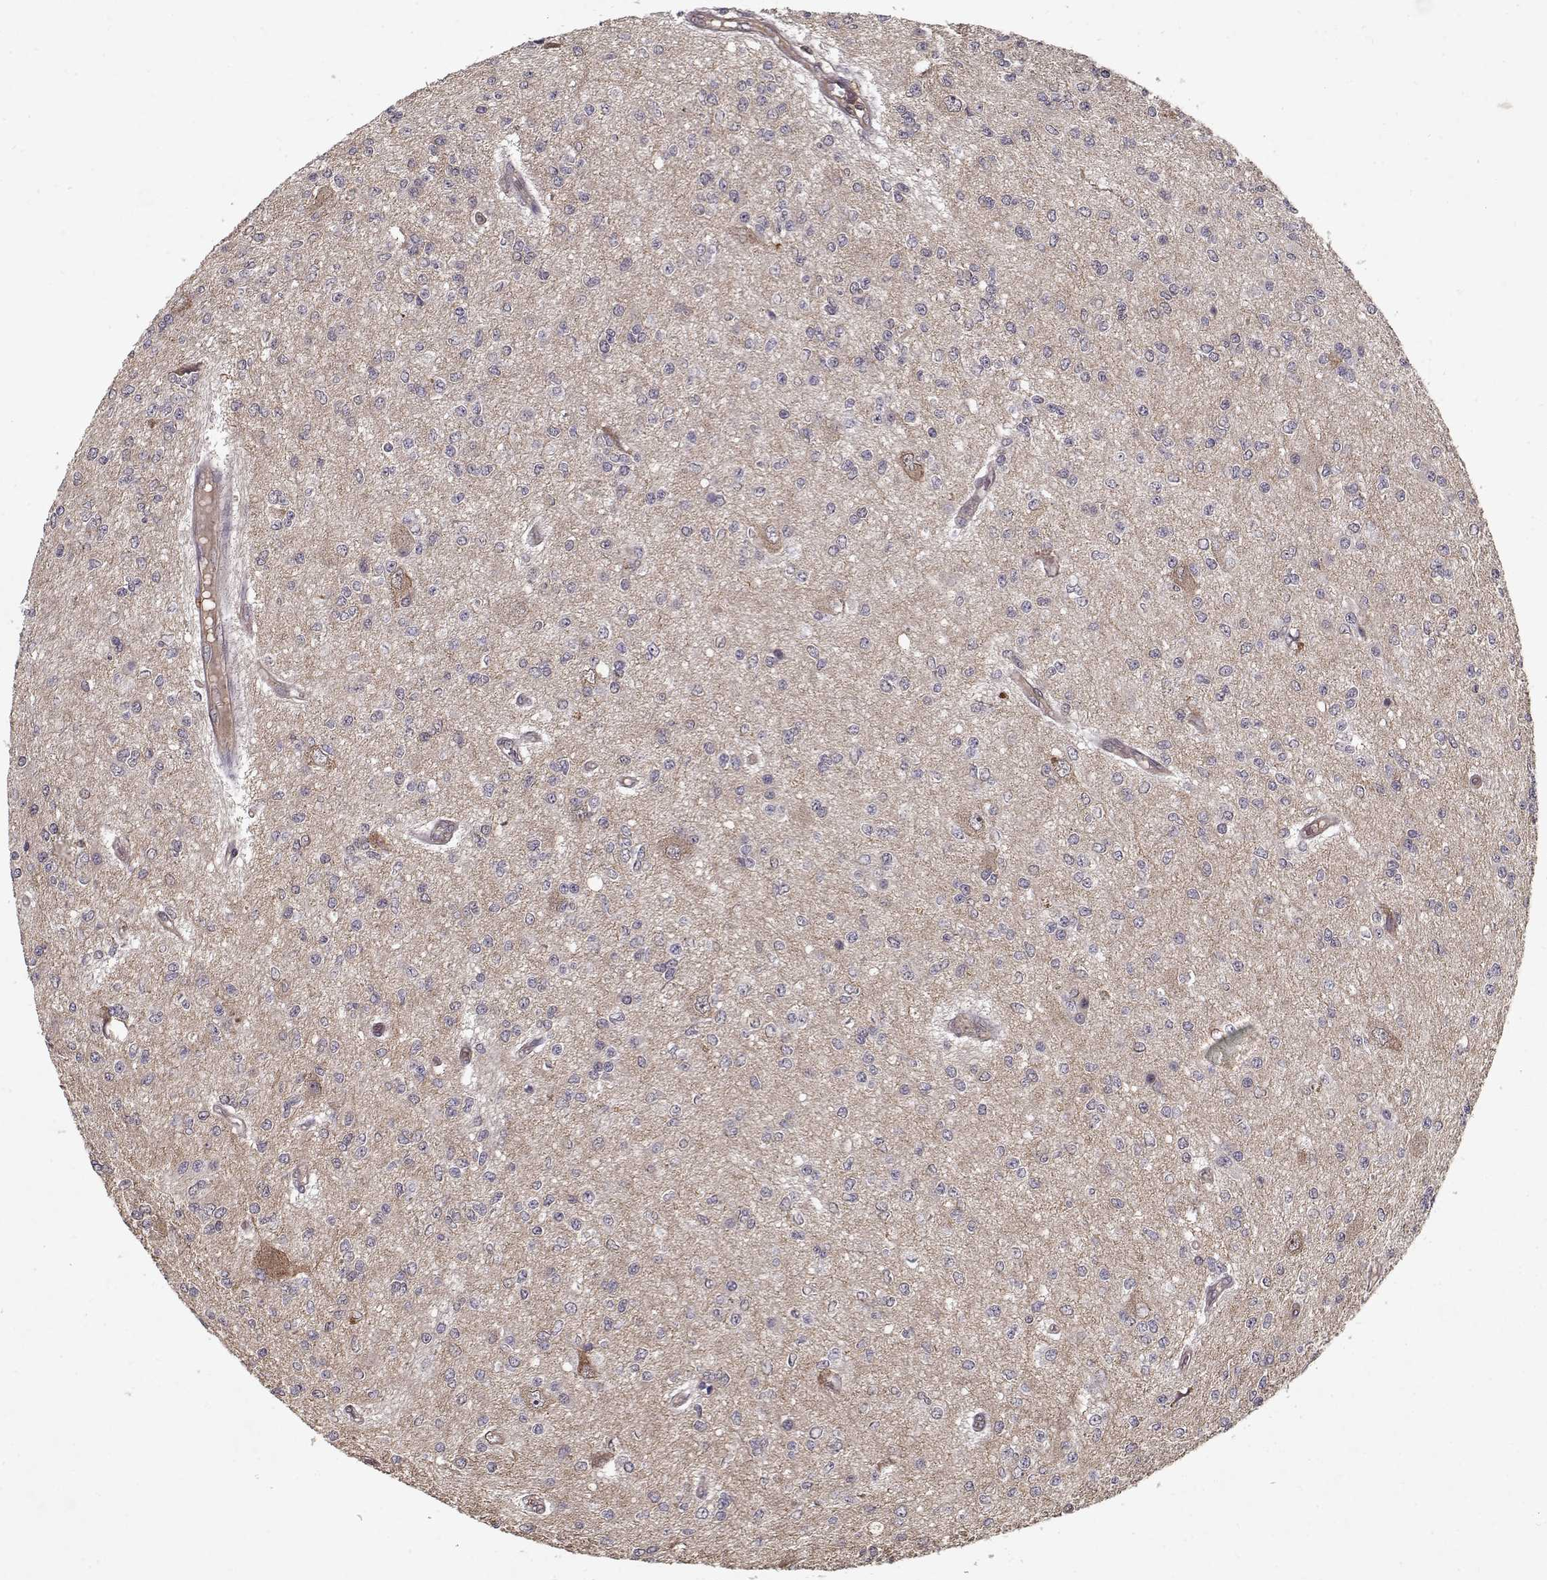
{"staining": {"intensity": "negative", "quantity": "none", "location": "none"}, "tissue": "glioma", "cell_type": "Tumor cells", "image_type": "cancer", "snomed": [{"axis": "morphology", "description": "Glioma, malignant, Low grade"}, {"axis": "topography", "description": "Brain"}], "caption": "Immunohistochemistry image of human glioma stained for a protein (brown), which shows no staining in tumor cells. (Brightfield microscopy of DAB immunohistochemistry at high magnification).", "gene": "PPP1R12A", "patient": {"sex": "male", "age": 67}}